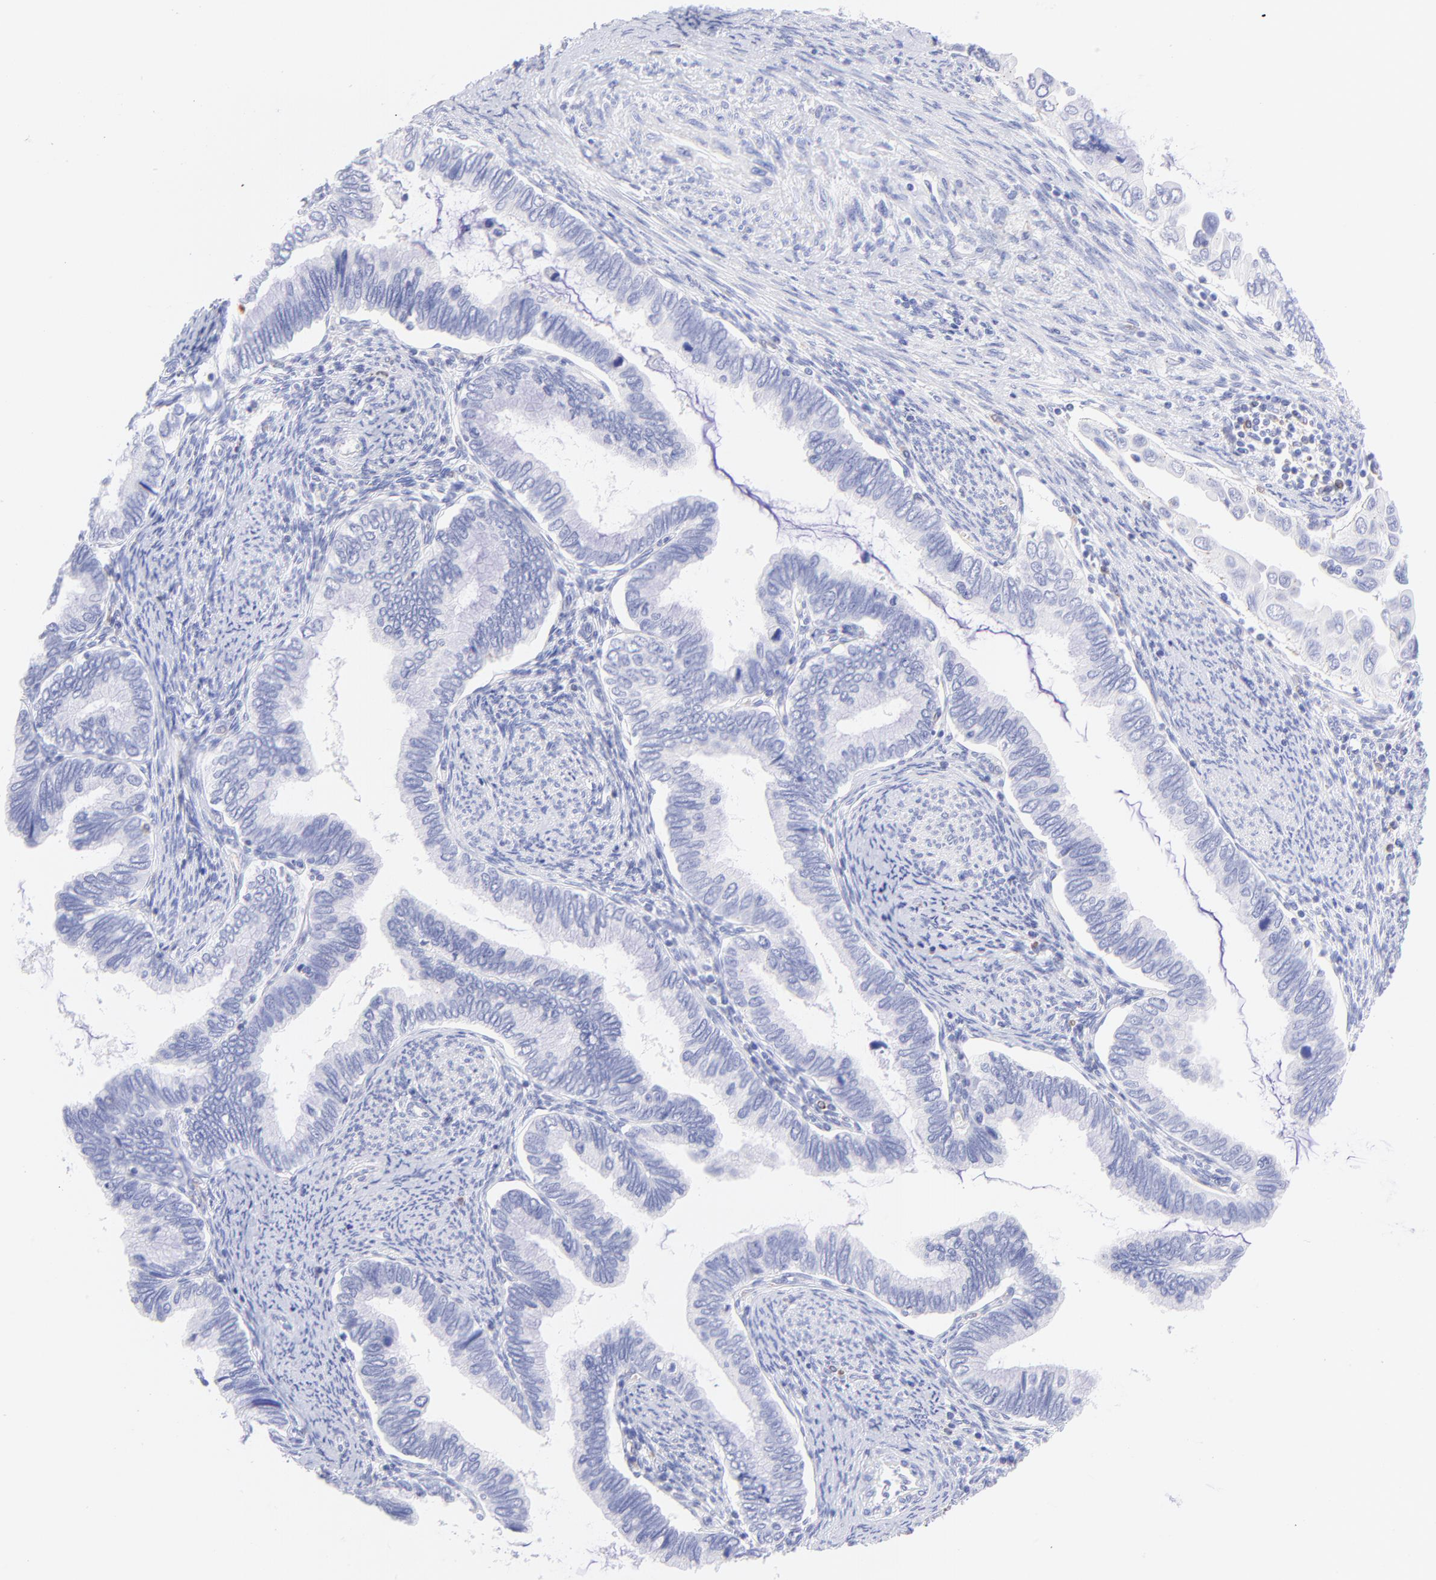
{"staining": {"intensity": "negative", "quantity": "none", "location": "none"}, "tissue": "cervical cancer", "cell_type": "Tumor cells", "image_type": "cancer", "snomed": [{"axis": "morphology", "description": "Adenocarcinoma, NOS"}, {"axis": "topography", "description": "Cervix"}], "caption": "Tumor cells are negative for brown protein staining in cervical cancer (adenocarcinoma).", "gene": "IRAG2", "patient": {"sex": "female", "age": 49}}